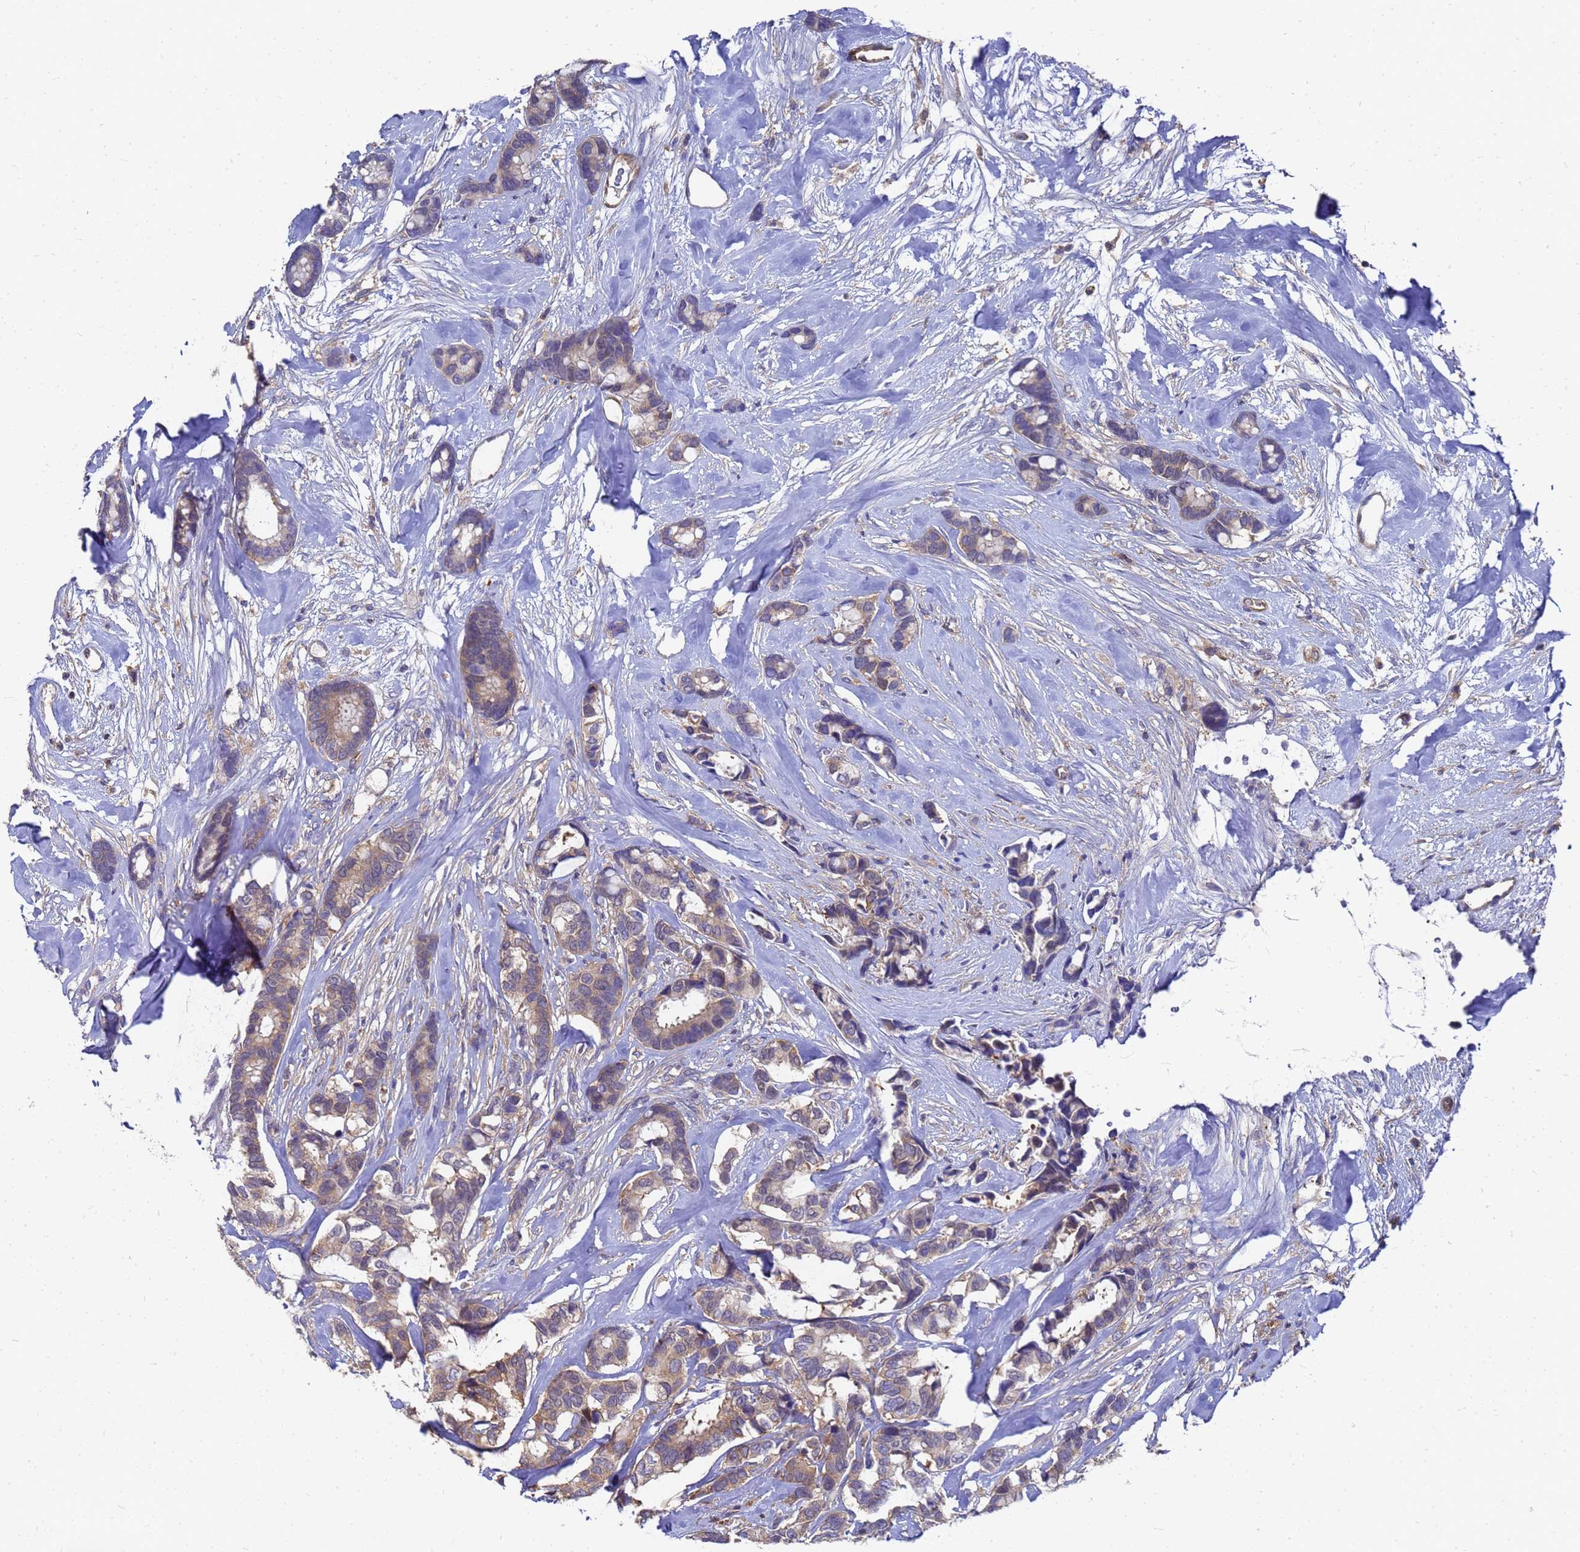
{"staining": {"intensity": "weak", "quantity": ">75%", "location": "cytoplasmic/membranous"}, "tissue": "breast cancer", "cell_type": "Tumor cells", "image_type": "cancer", "snomed": [{"axis": "morphology", "description": "Duct carcinoma"}, {"axis": "topography", "description": "Breast"}], "caption": "Approximately >75% of tumor cells in breast cancer reveal weak cytoplasmic/membranous protein positivity as visualized by brown immunohistochemical staining.", "gene": "SLC35E2B", "patient": {"sex": "female", "age": 87}}